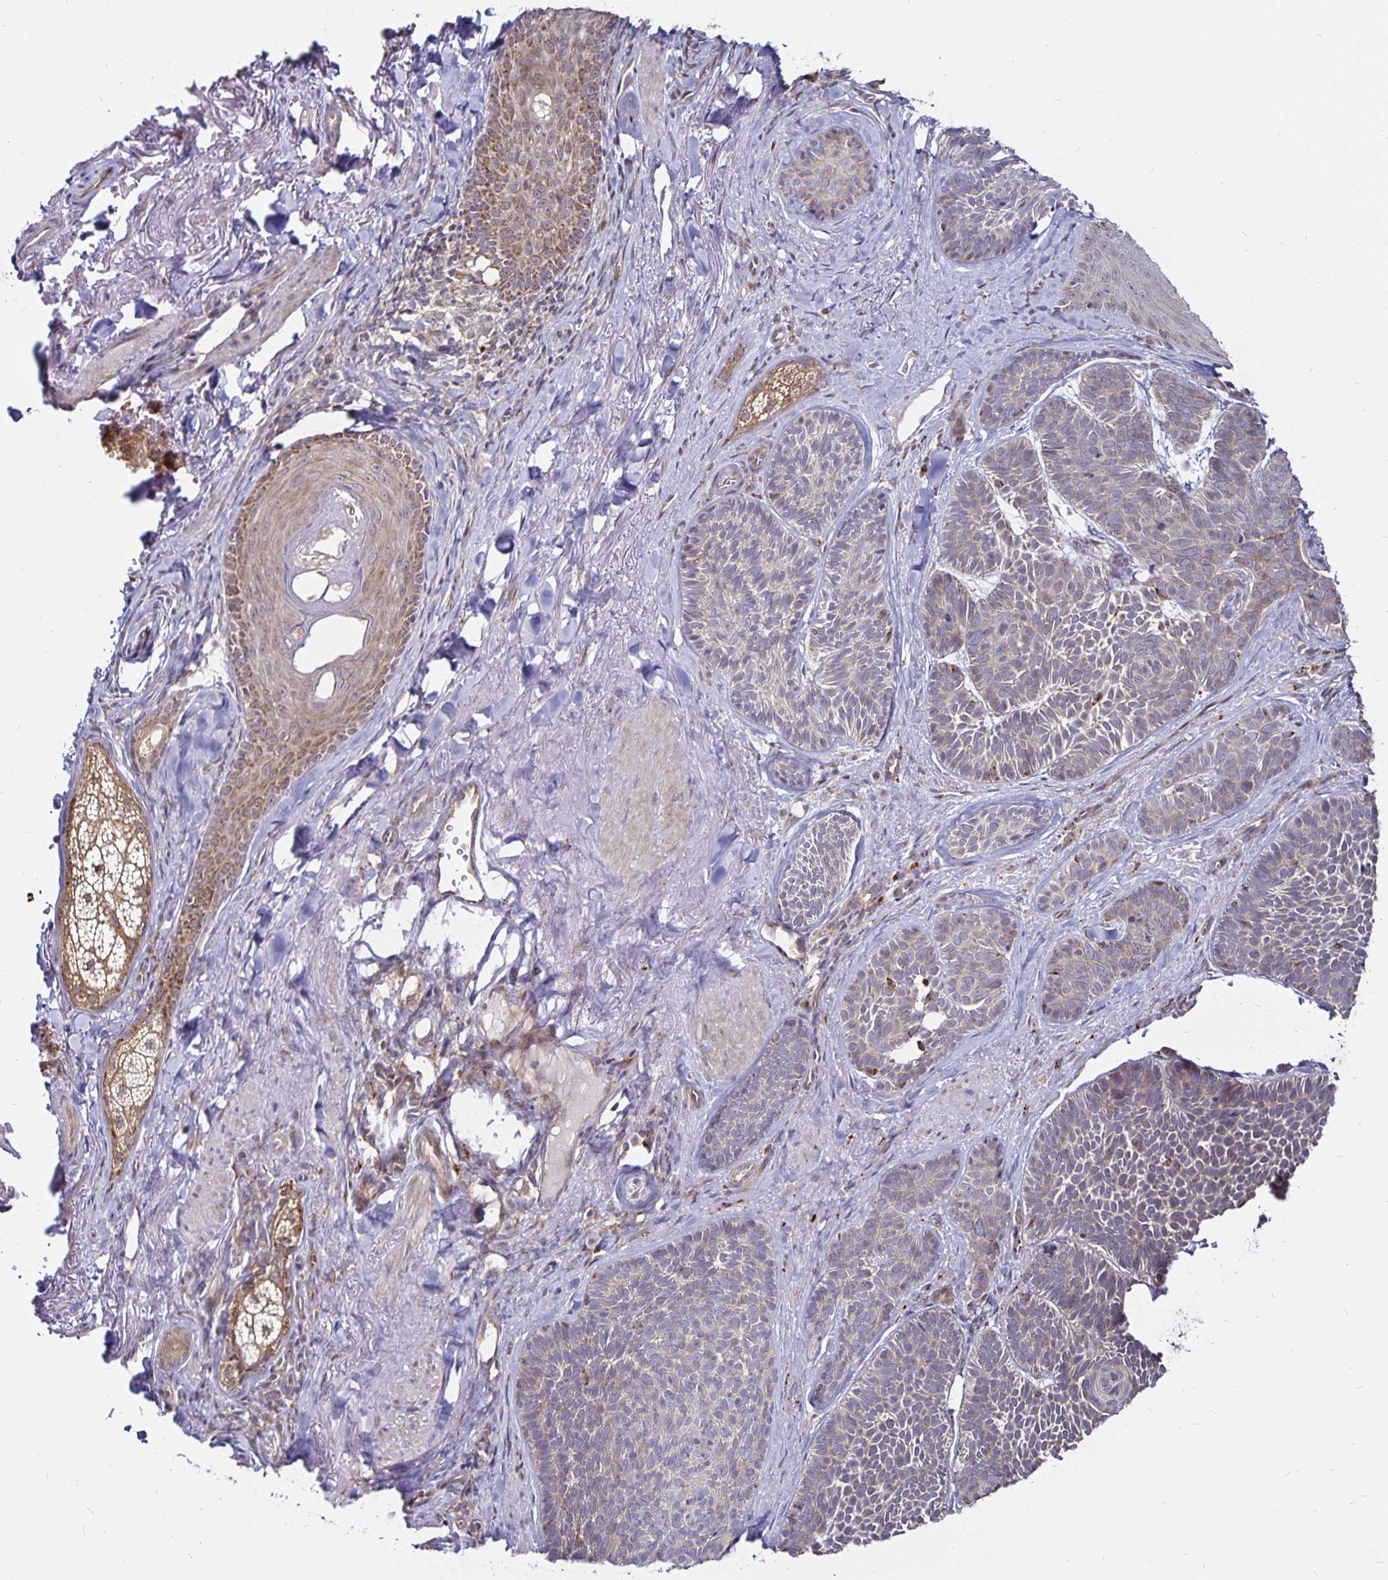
{"staining": {"intensity": "weak", "quantity": "<25%", "location": "cytoplasmic/membranous"}, "tissue": "skin cancer", "cell_type": "Tumor cells", "image_type": "cancer", "snomed": [{"axis": "morphology", "description": "Basal cell carcinoma"}, {"axis": "topography", "description": "Skin"}], "caption": "Tumor cells are negative for protein expression in human skin cancer. (DAB immunohistochemistry, high magnification).", "gene": "CYP27A1", "patient": {"sex": "male", "age": 81}}